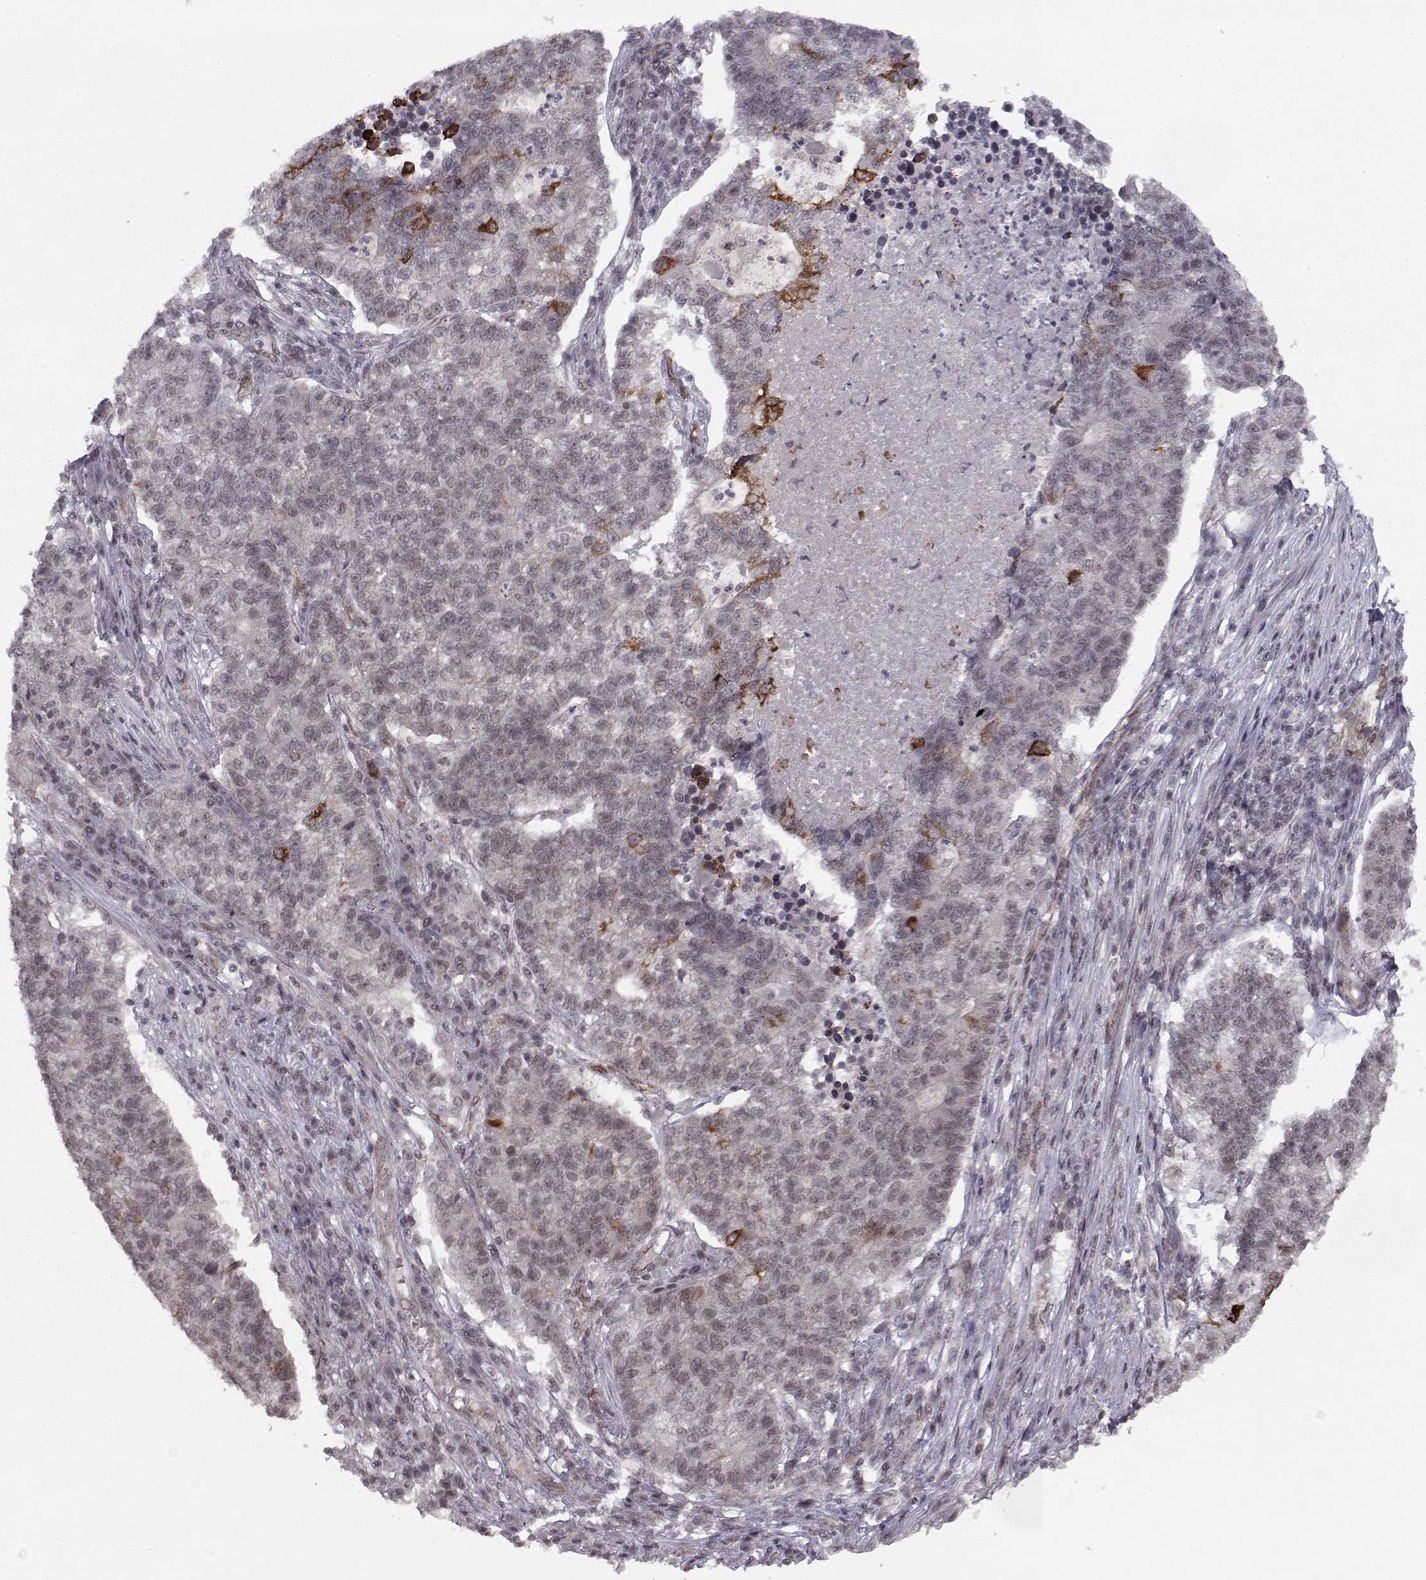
{"staining": {"intensity": "strong", "quantity": "<25%", "location": "cytoplasmic/membranous"}, "tissue": "lung cancer", "cell_type": "Tumor cells", "image_type": "cancer", "snomed": [{"axis": "morphology", "description": "Adenocarcinoma, NOS"}, {"axis": "topography", "description": "Lung"}], "caption": "This is a histology image of IHC staining of lung adenocarcinoma, which shows strong positivity in the cytoplasmic/membranous of tumor cells.", "gene": "KIF13B", "patient": {"sex": "male", "age": 57}}